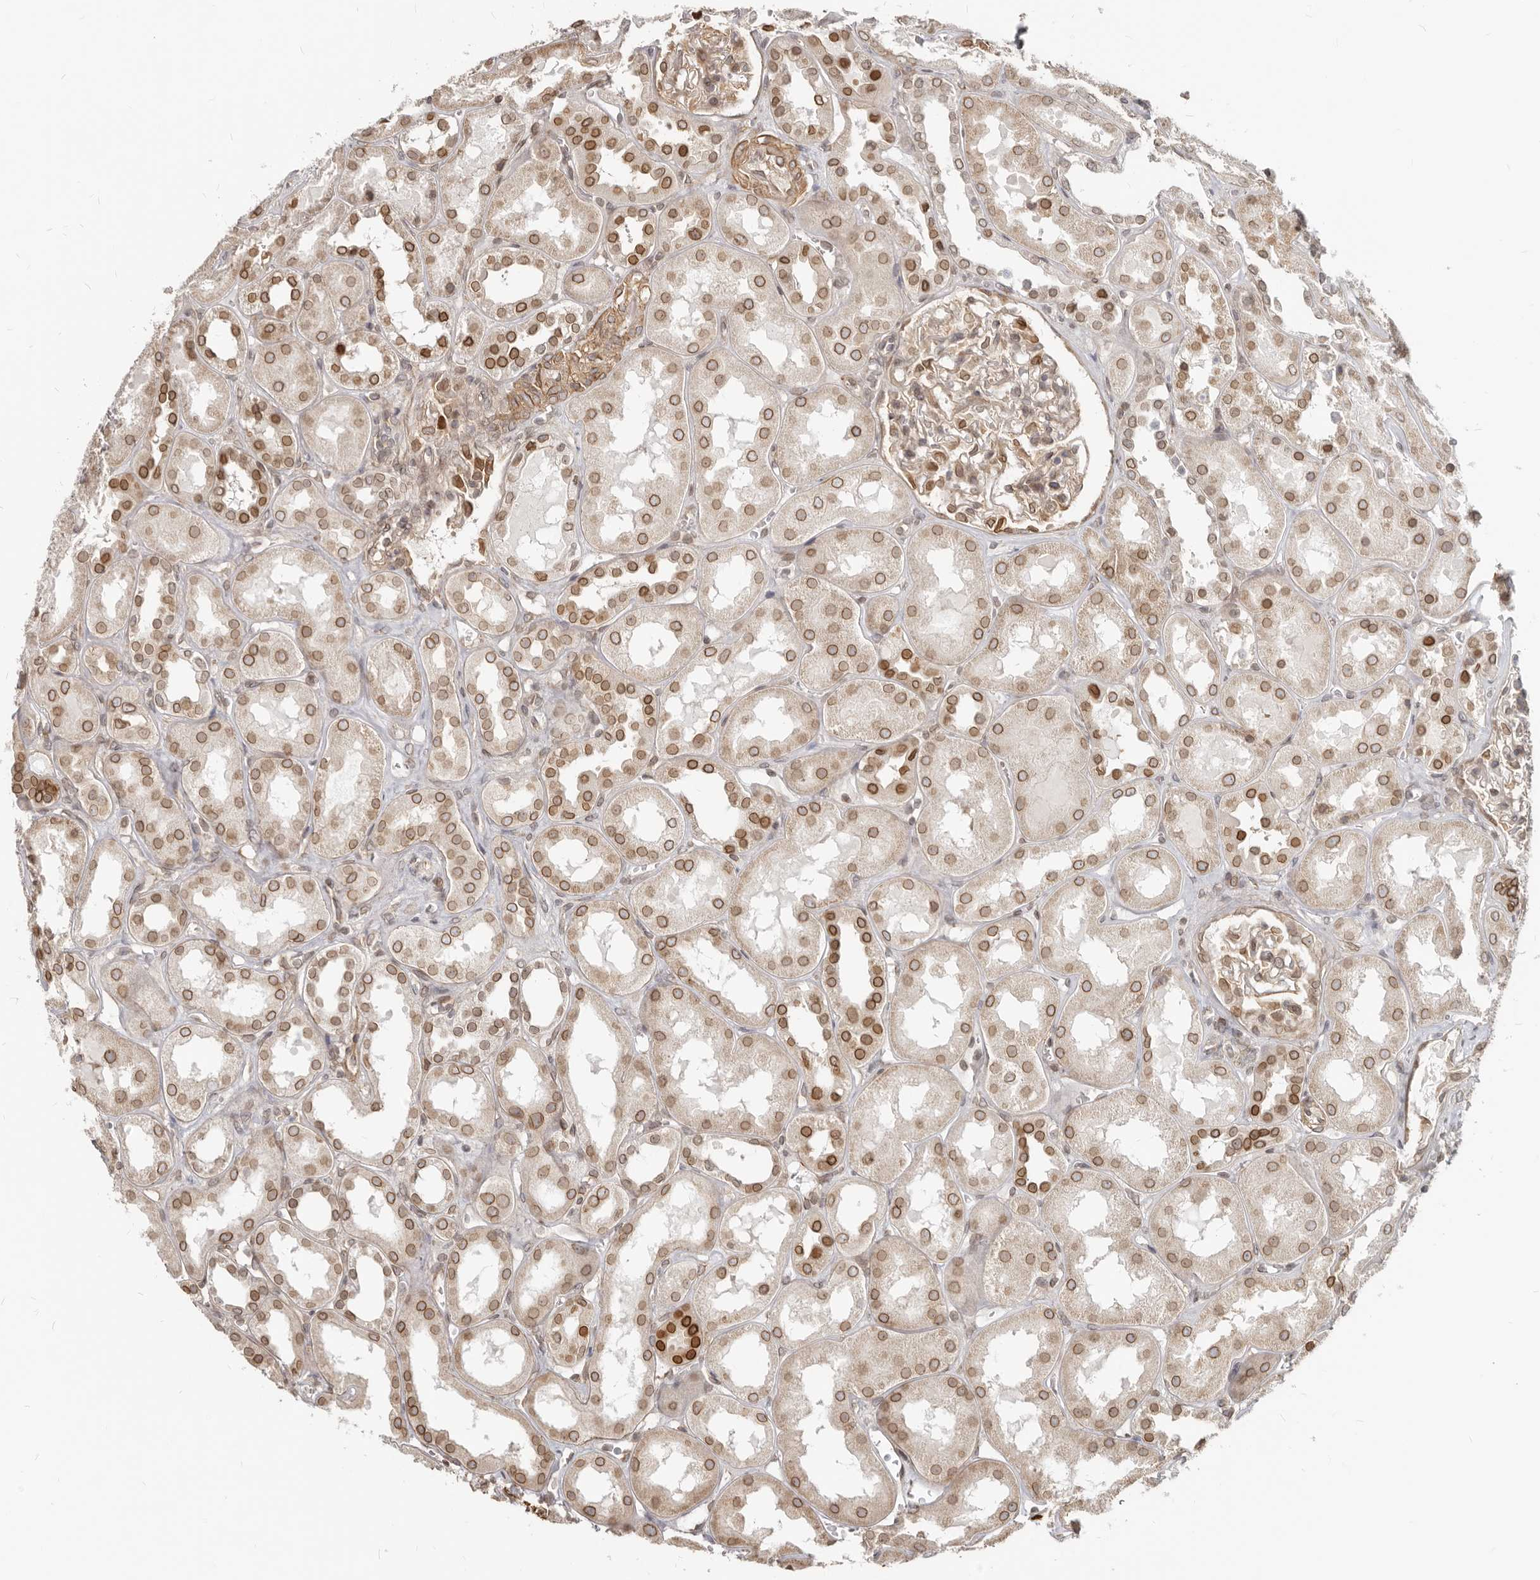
{"staining": {"intensity": "moderate", "quantity": "25%-75%", "location": "cytoplasmic/membranous,nuclear"}, "tissue": "kidney", "cell_type": "Cells in glomeruli", "image_type": "normal", "snomed": [{"axis": "morphology", "description": "Normal tissue, NOS"}, {"axis": "topography", "description": "Kidney"}], "caption": "Immunohistochemical staining of normal kidney shows moderate cytoplasmic/membranous,nuclear protein staining in approximately 25%-75% of cells in glomeruli.", "gene": "NUP153", "patient": {"sex": "male", "age": 70}}